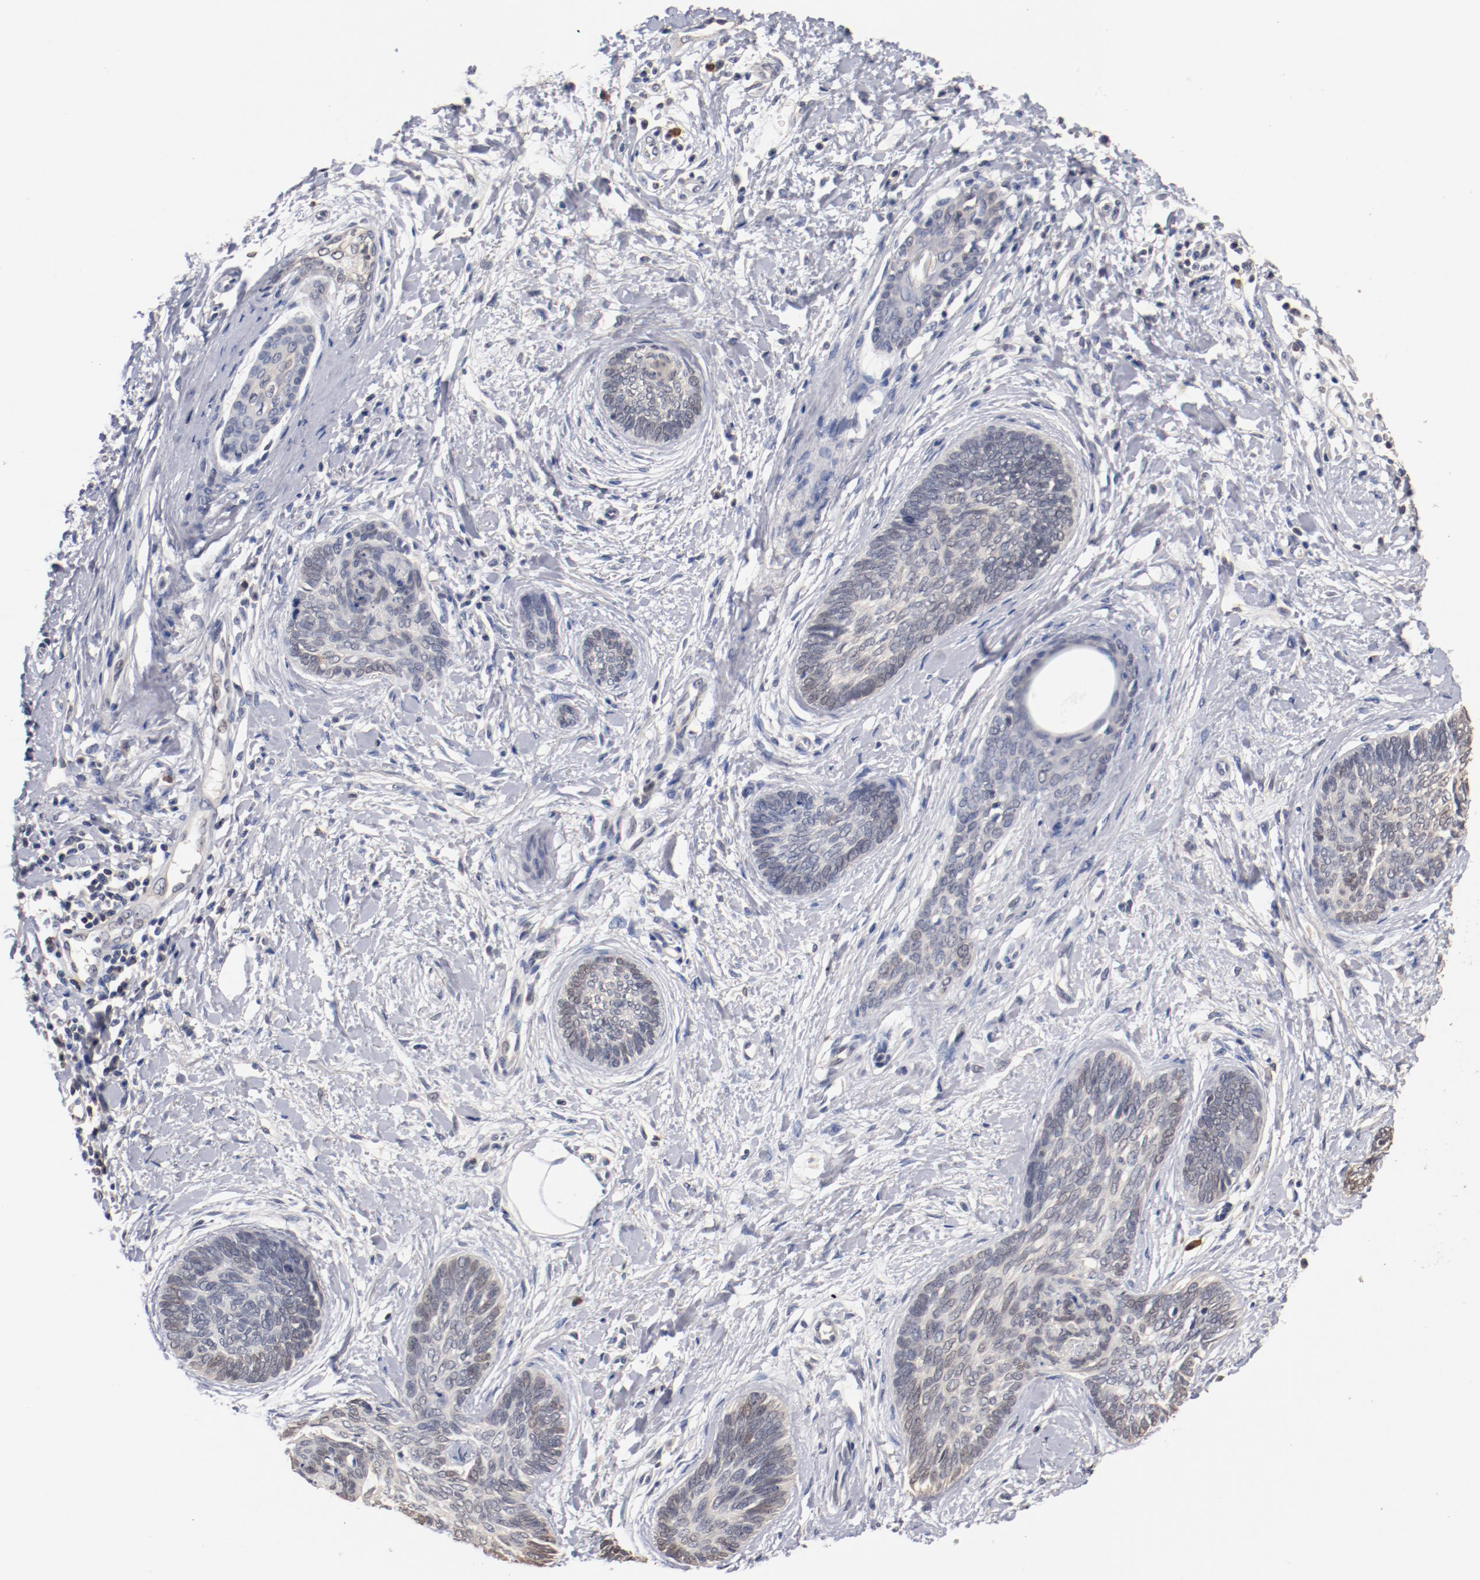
{"staining": {"intensity": "weak", "quantity": "<25%", "location": "cytoplasmic/membranous"}, "tissue": "skin cancer", "cell_type": "Tumor cells", "image_type": "cancer", "snomed": [{"axis": "morphology", "description": "Basal cell carcinoma"}, {"axis": "topography", "description": "Skin"}], "caption": "High magnification brightfield microscopy of skin cancer stained with DAB (3,3'-diaminobenzidine) (brown) and counterstained with hematoxylin (blue): tumor cells show no significant positivity.", "gene": "MIF", "patient": {"sex": "female", "age": 81}}